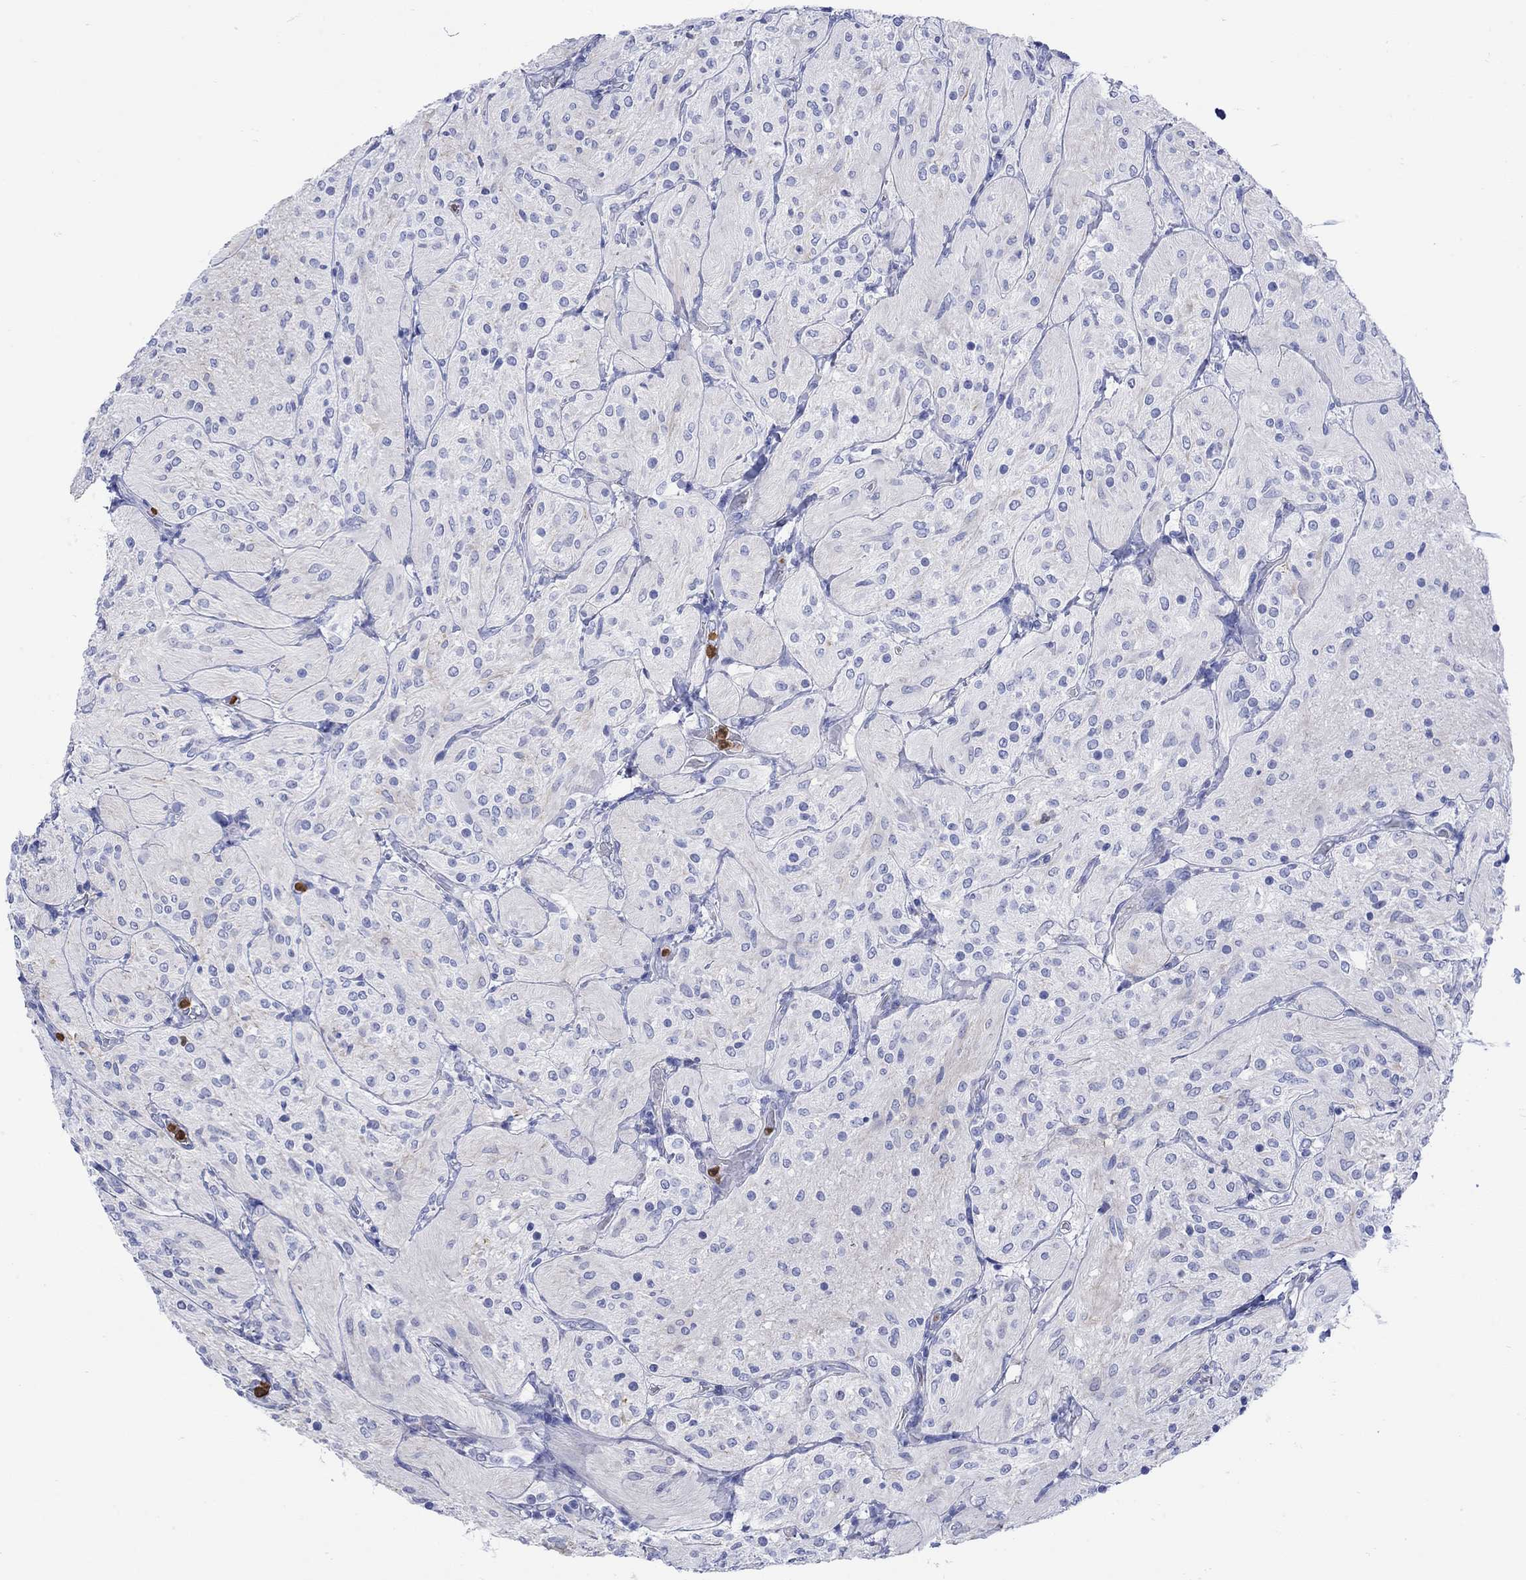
{"staining": {"intensity": "negative", "quantity": "none", "location": "none"}, "tissue": "glioma", "cell_type": "Tumor cells", "image_type": "cancer", "snomed": [{"axis": "morphology", "description": "Glioma, malignant, Low grade"}, {"axis": "topography", "description": "Brain"}], "caption": "High power microscopy image of an immunohistochemistry (IHC) image of glioma, revealing no significant expression in tumor cells.", "gene": "LINGO3", "patient": {"sex": "male", "age": 3}}